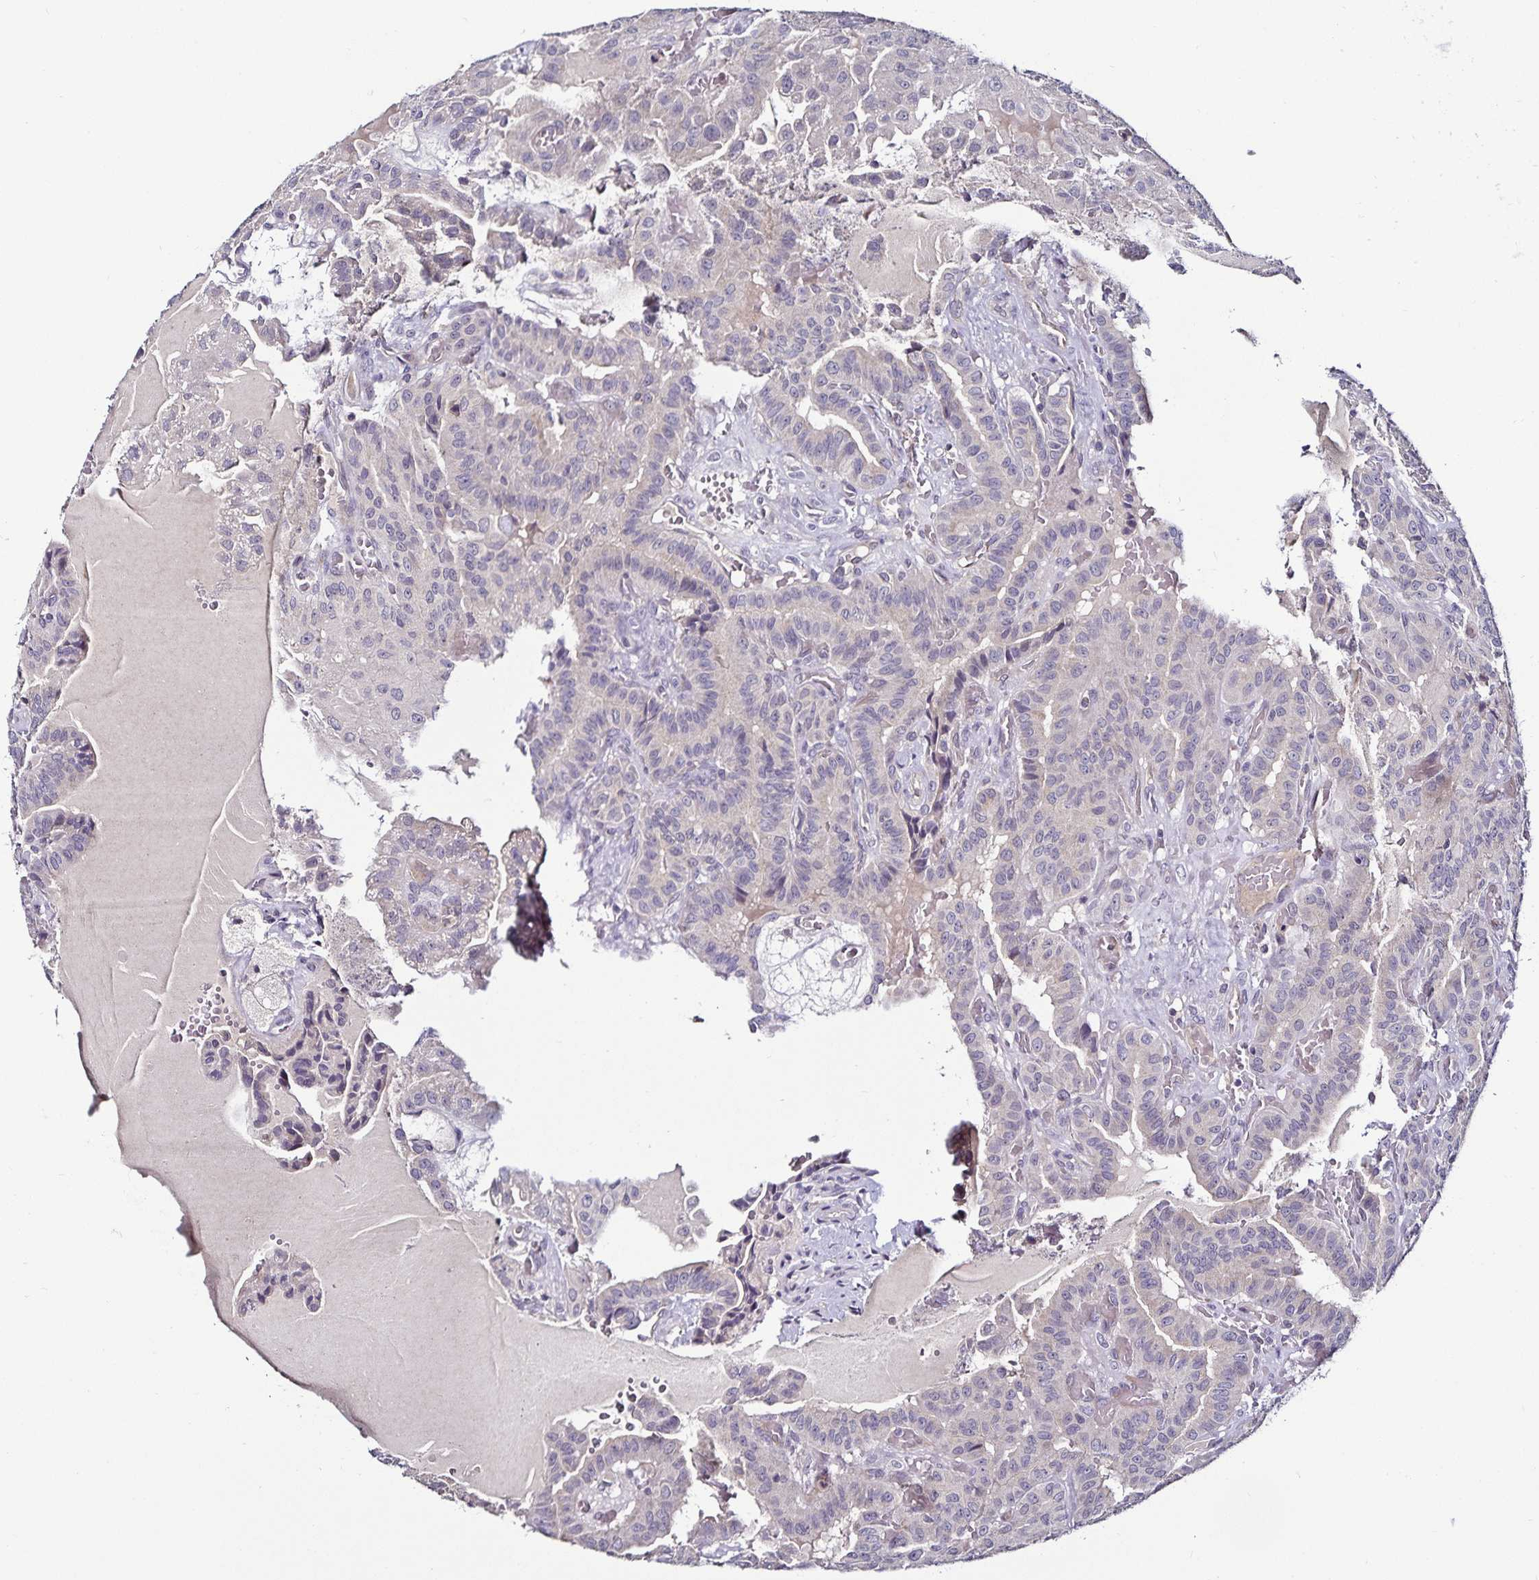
{"staining": {"intensity": "negative", "quantity": "none", "location": "none"}, "tissue": "thyroid cancer", "cell_type": "Tumor cells", "image_type": "cancer", "snomed": [{"axis": "morphology", "description": "Papillary adenocarcinoma, NOS"}, {"axis": "morphology", "description": "Papillary adenoma metastatic"}, {"axis": "topography", "description": "Thyroid gland"}], "caption": "Protein analysis of thyroid cancer (papillary adenoma metastatic) displays no significant positivity in tumor cells. (DAB (3,3'-diaminobenzidine) IHC visualized using brightfield microscopy, high magnification).", "gene": "ACSL5", "patient": {"sex": "male", "age": 87}}